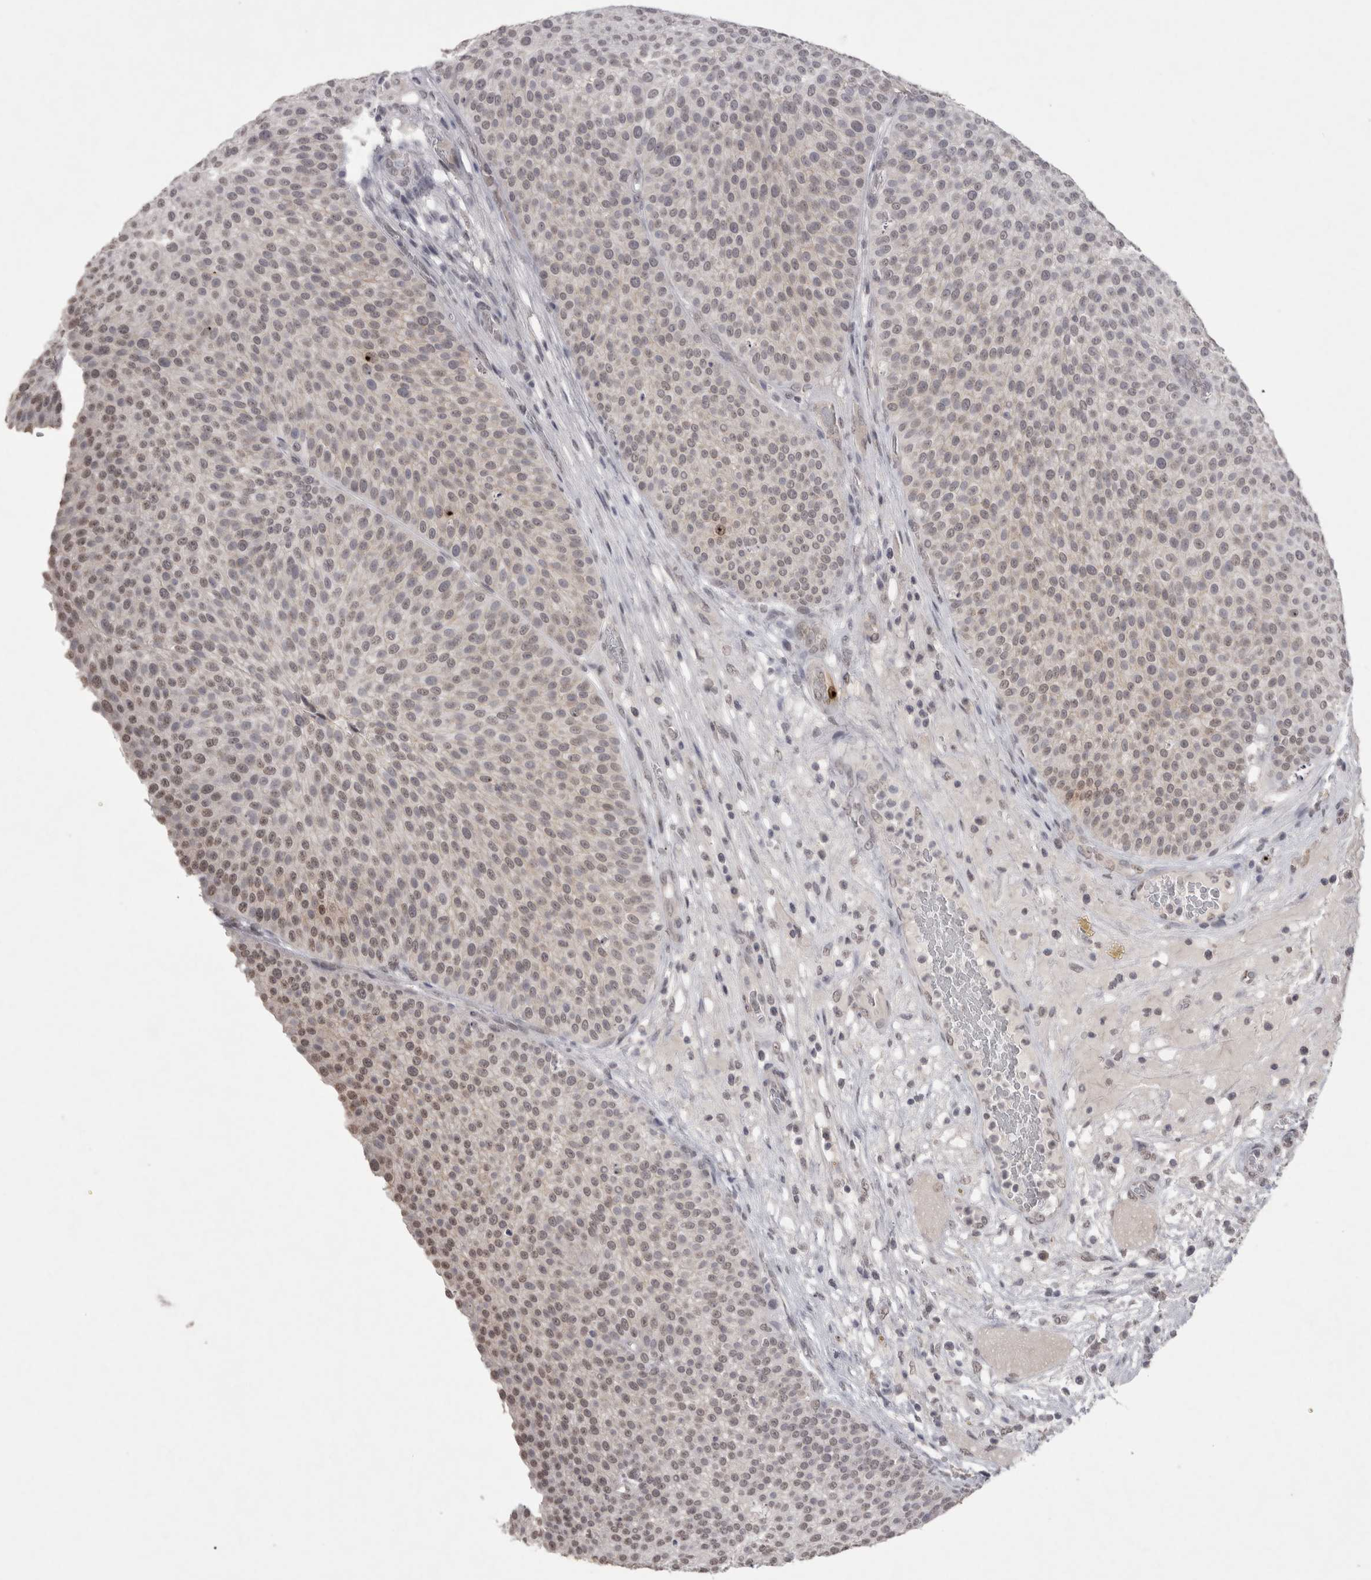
{"staining": {"intensity": "weak", "quantity": ">75%", "location": "nuclear"}, "tissue": "urothelial cancer", "cell_type": "Tumor cells", "image_type": "cancer", "snomed": [{"axis": "morphology", "description": "Normal tissue, NOS"}, {"axis": "morphology", "description": "Urothelial carcinoma, Low grade"}, {"axis": "topography", "description": "Smooth muscle"}, {"axis": "topography", "description": "Urinary bladder"}], "caption": "Tumor cells show low levels of weak nuclear expression in about >75% of cells in human urothelial carcinoma (low-grade).", "gene": "DDX4", "patient": {"sex": "male", "age": 60}}